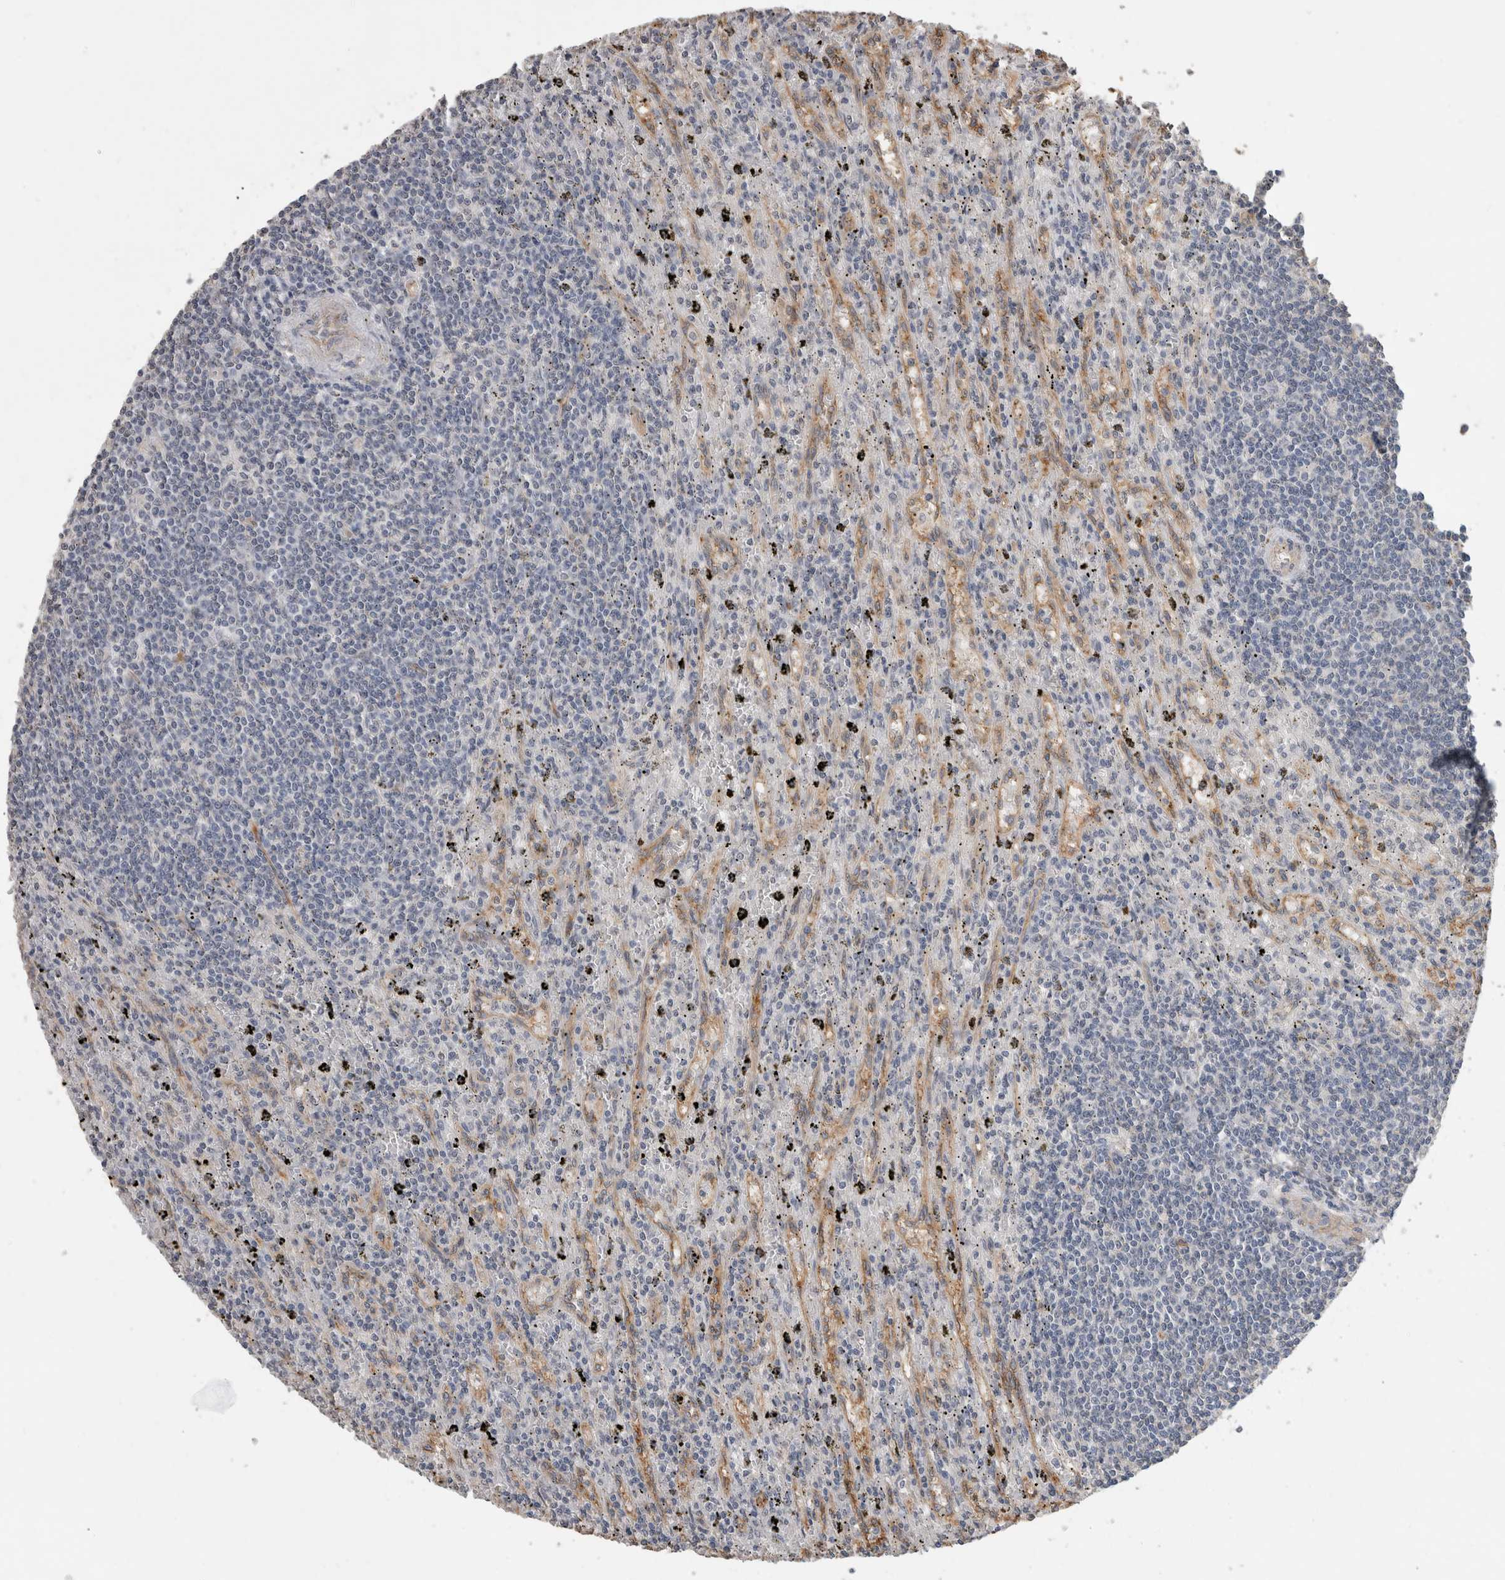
{"staining": {"intensity": "negative", "quantity": "none", "location": "none"}, "tissue": "lymphoma", "cell_type": "Tumor cells", "image_type": "cancer", "snomed": [{"axis": "morphology", "description": "Malignant lymphoma, non-Hodgkin's type, Low grade"}, {"axis": "topography", "description": "Spleen"}], "caption": "This is an immunohistochemistry (IHC) photomicrograph of human low-grade malignant lymphoma, non-Hodgkin's type. There is no expression in tumor cells.", "gene": "RECK", "patient": {"sex": "male", "age": 76}}